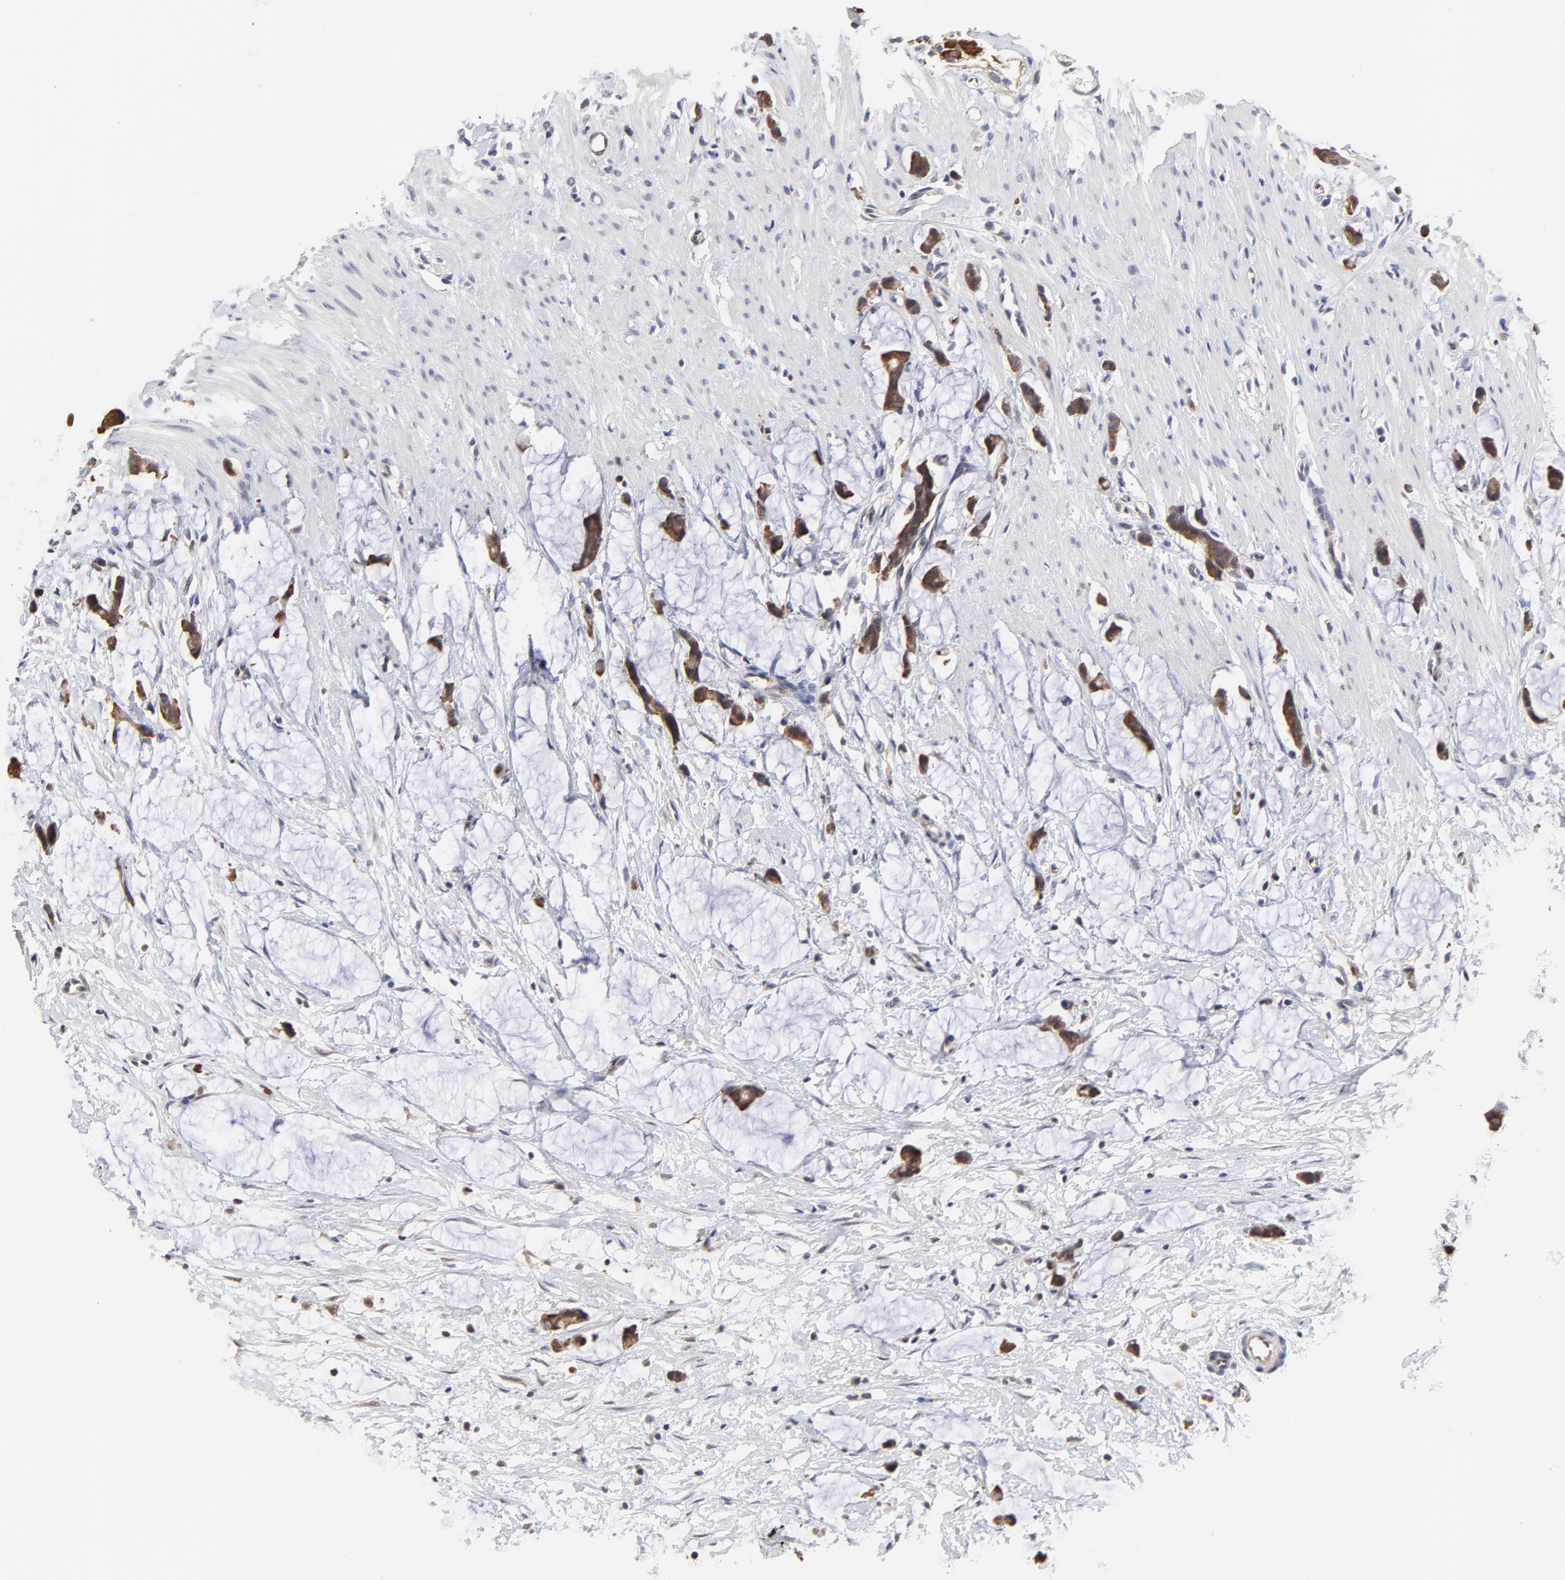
{"staining": {"intensity": "moderate", "quantity": ">75%", "location": "cytoplasmic/membranous,nuclear"}, "tissue": "colorectal cancer", "cell_type": "Tumor cells", "image_type": "cancer", "snomed": [{"axis": "morphology", "description": "Adenocarcinoma, NOS"}, {"axis": "topography", "description": "Colon"}], "caption": "Colorectal cancer (adenocarcinoma) was stained to show a protein in brown. There is medium levels of moderate cytoplasmic/membranous and nuclear expression in about >75% of tumor cells. (Stains: DAB (3,3'-diaminobenzidine) in brown, nuclei in blue, Microscopy: brightfield microscopy at high magnification).", "gene": "CCT2", "patient": {"sex": "male", "age": 14}}